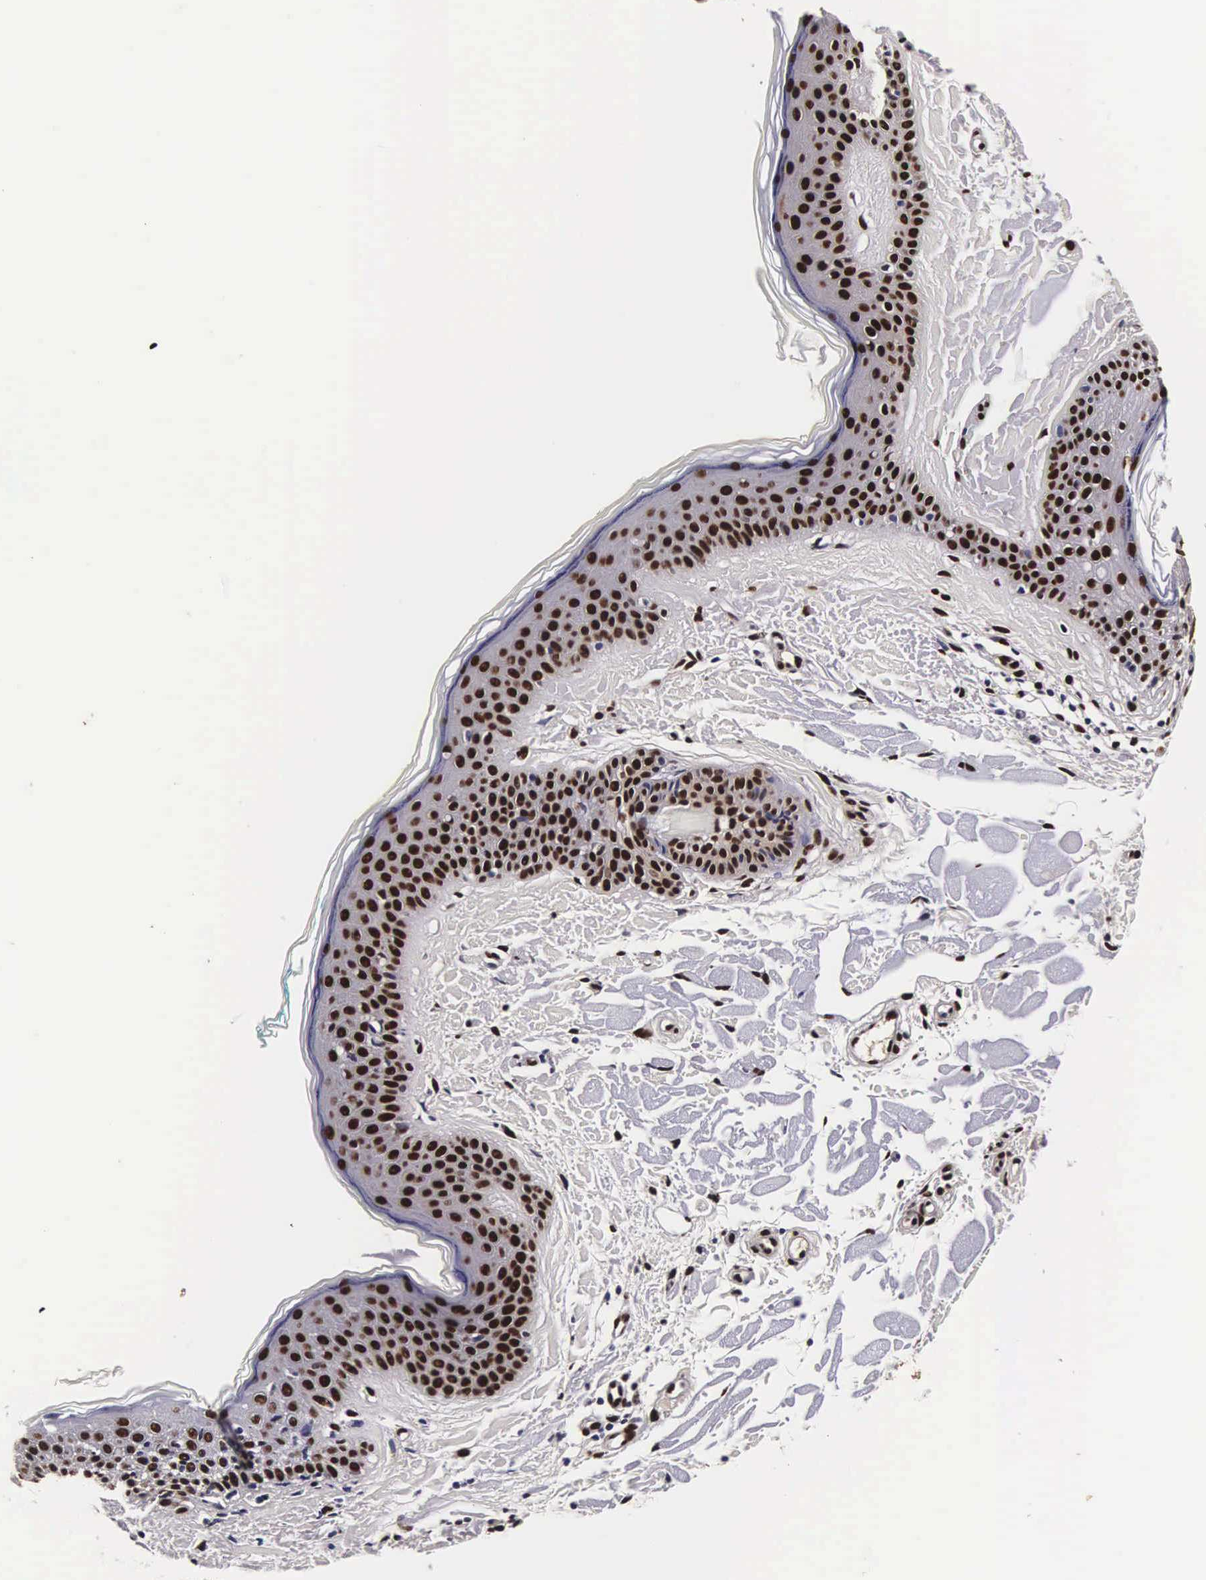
{"staining": {"intensity": "strong", "quantity": ">75%", "location": "nuclear"}, "tissue": "skin", "cell_type": "Fibroblasts", "image_type": "normal", "snomed": [{"axis": "morphology", "description": "Normal tissue, NOS"}, {"axis": "topography", "description": "Skin"}], "caption": "Protein staining of unremarkable skin reveals strong nuclear expression in approximately >75% of fibroblasts.", "gene": "BCL2L2", "patient": {"sex": "male", "age": 86}}